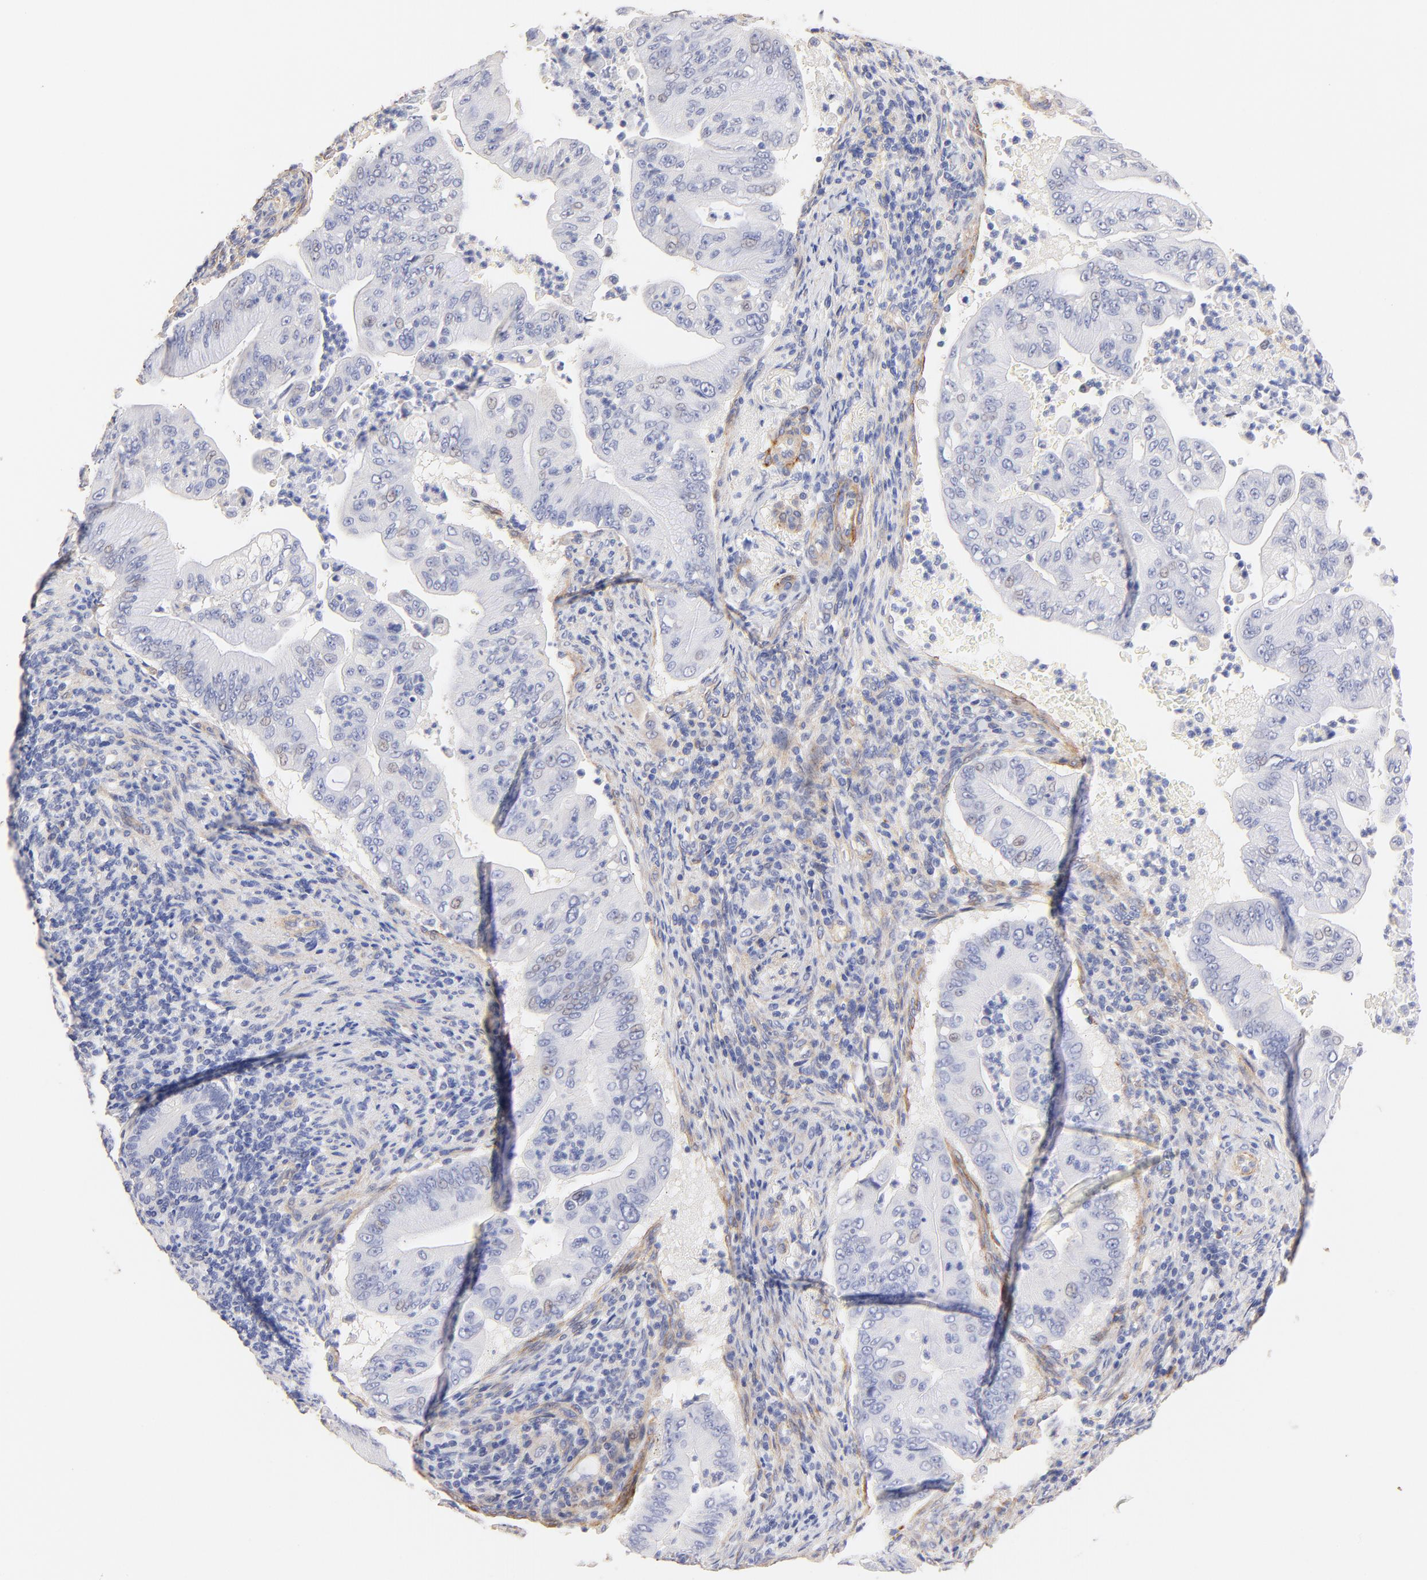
{"staining": {"intensity": "weak", "quantity": "<25%", "location": "nuclear"}, "tissue": "pancreatic cancer", "cell_type": "Tumor cells", "image_type": "cancer", "snomed": [{"axis": "morphology", "description": "Adenocarcinoma, NOS"}, {"axis": "topography", "description": "Pancreas"}], "caption": "Micrograph shows no protein staining in tumor cells of pancreatic adenocarcinoma tissue.", "gene": "ACTRT1", "patient": {"sex": "male", "age": 62}}